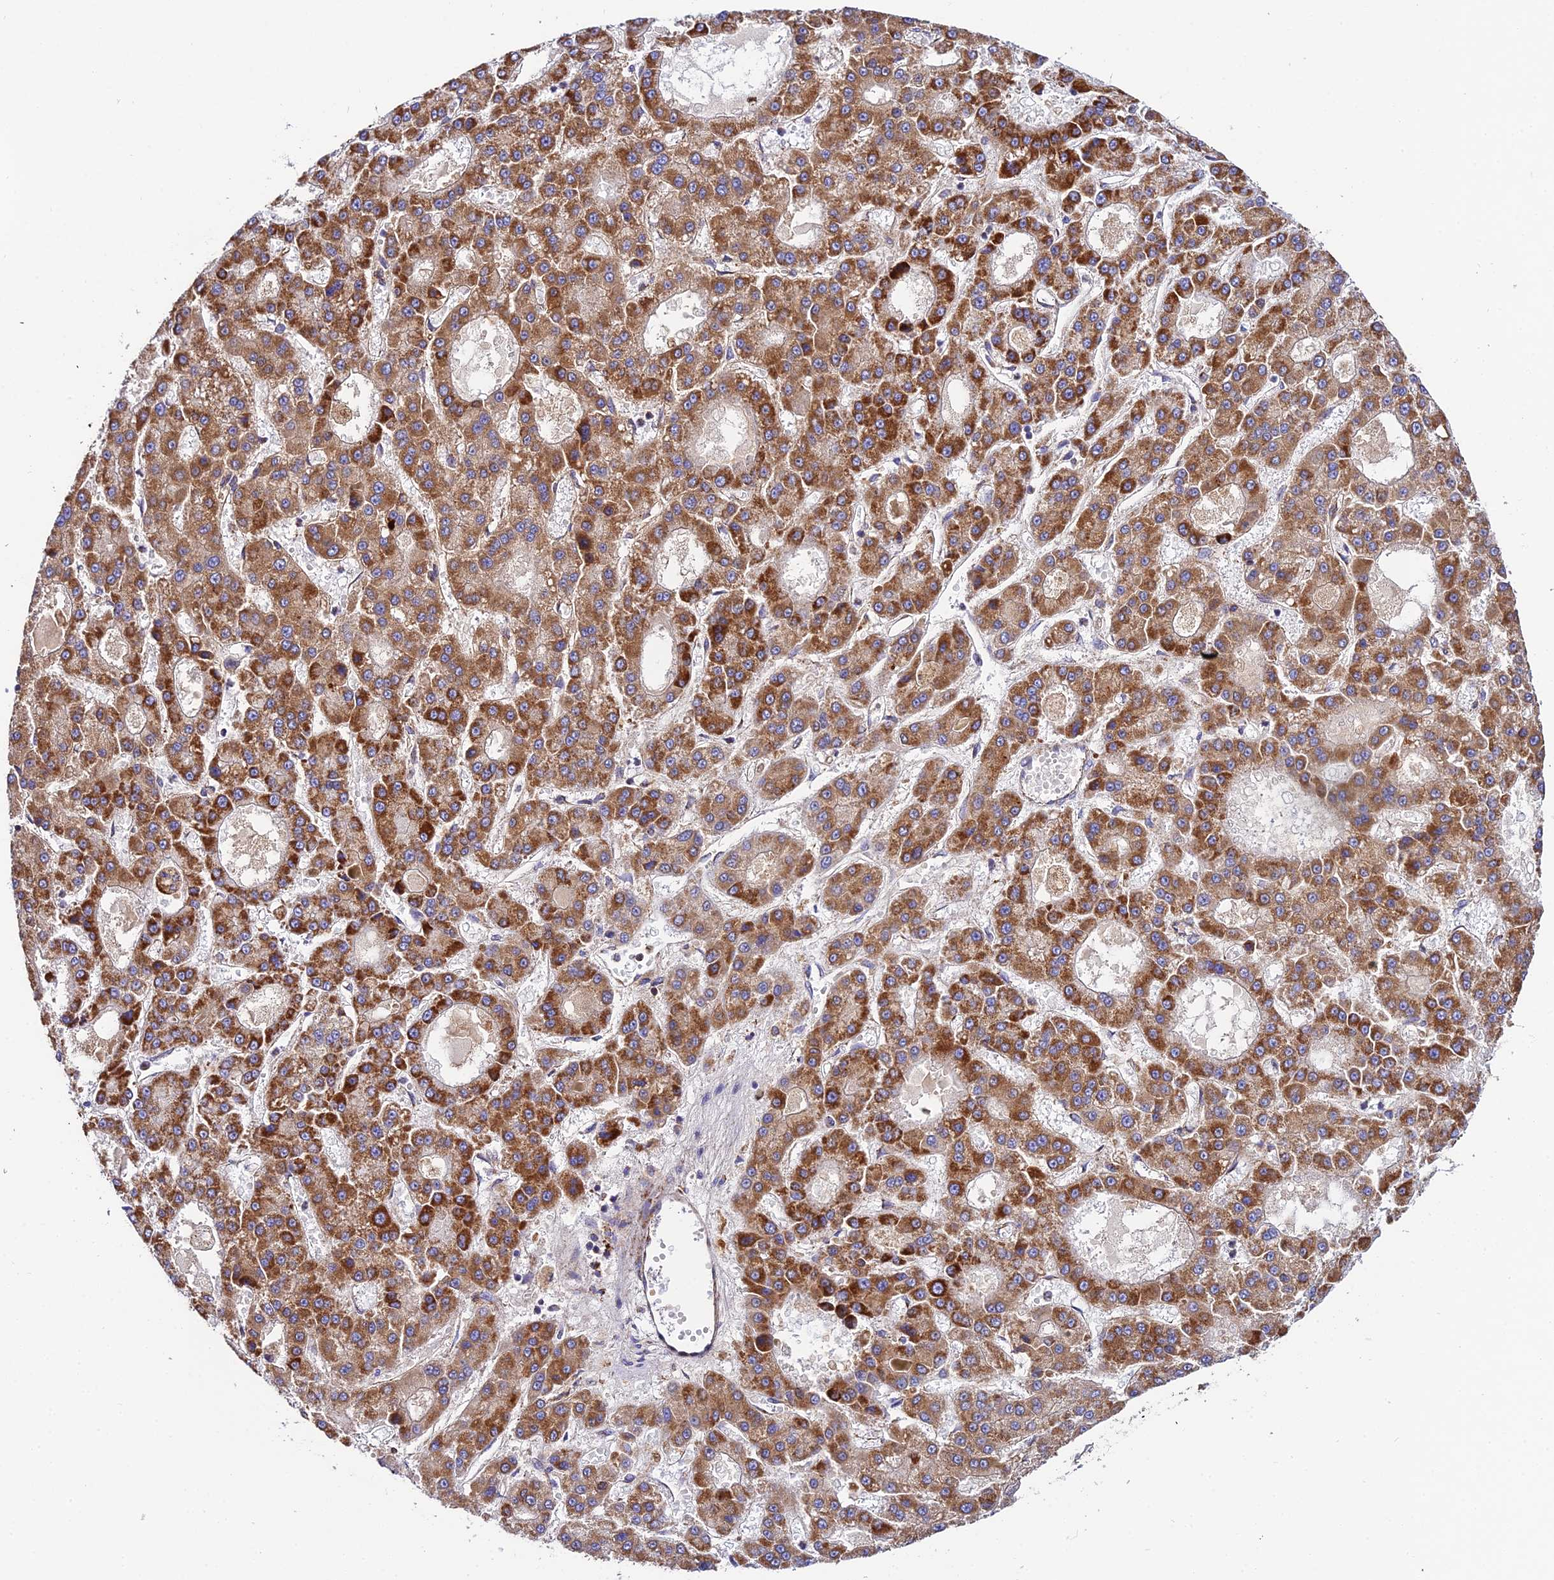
{"staining": {"intensity": "strong", "quantity": ">75%", "location": "cytoplasmic/membranous"}, "tissue": "liver cancer", "cell_type": "Tumor cells", "image_type": "cancer", "snomed": [{"axis": "morphology", "description": "Carcinoma, Hepatocellular, NOS"}, {"axis": "topography", "description": "Liver"}], "caption": "Immunohistochemistry (IHC) photomicrograph of neoplastic tissue: liver hepatocellular carcinoma stained using immunohistochemistry demonstrates high levels of strong protein expression localized specifically in the cytoplasmic/membranous of tumor cells, appearing as a cytoplasmic/membranous brown color.", "gene": "NIPSNAP3A", "patient": {"sex": "male", "age": 70}}